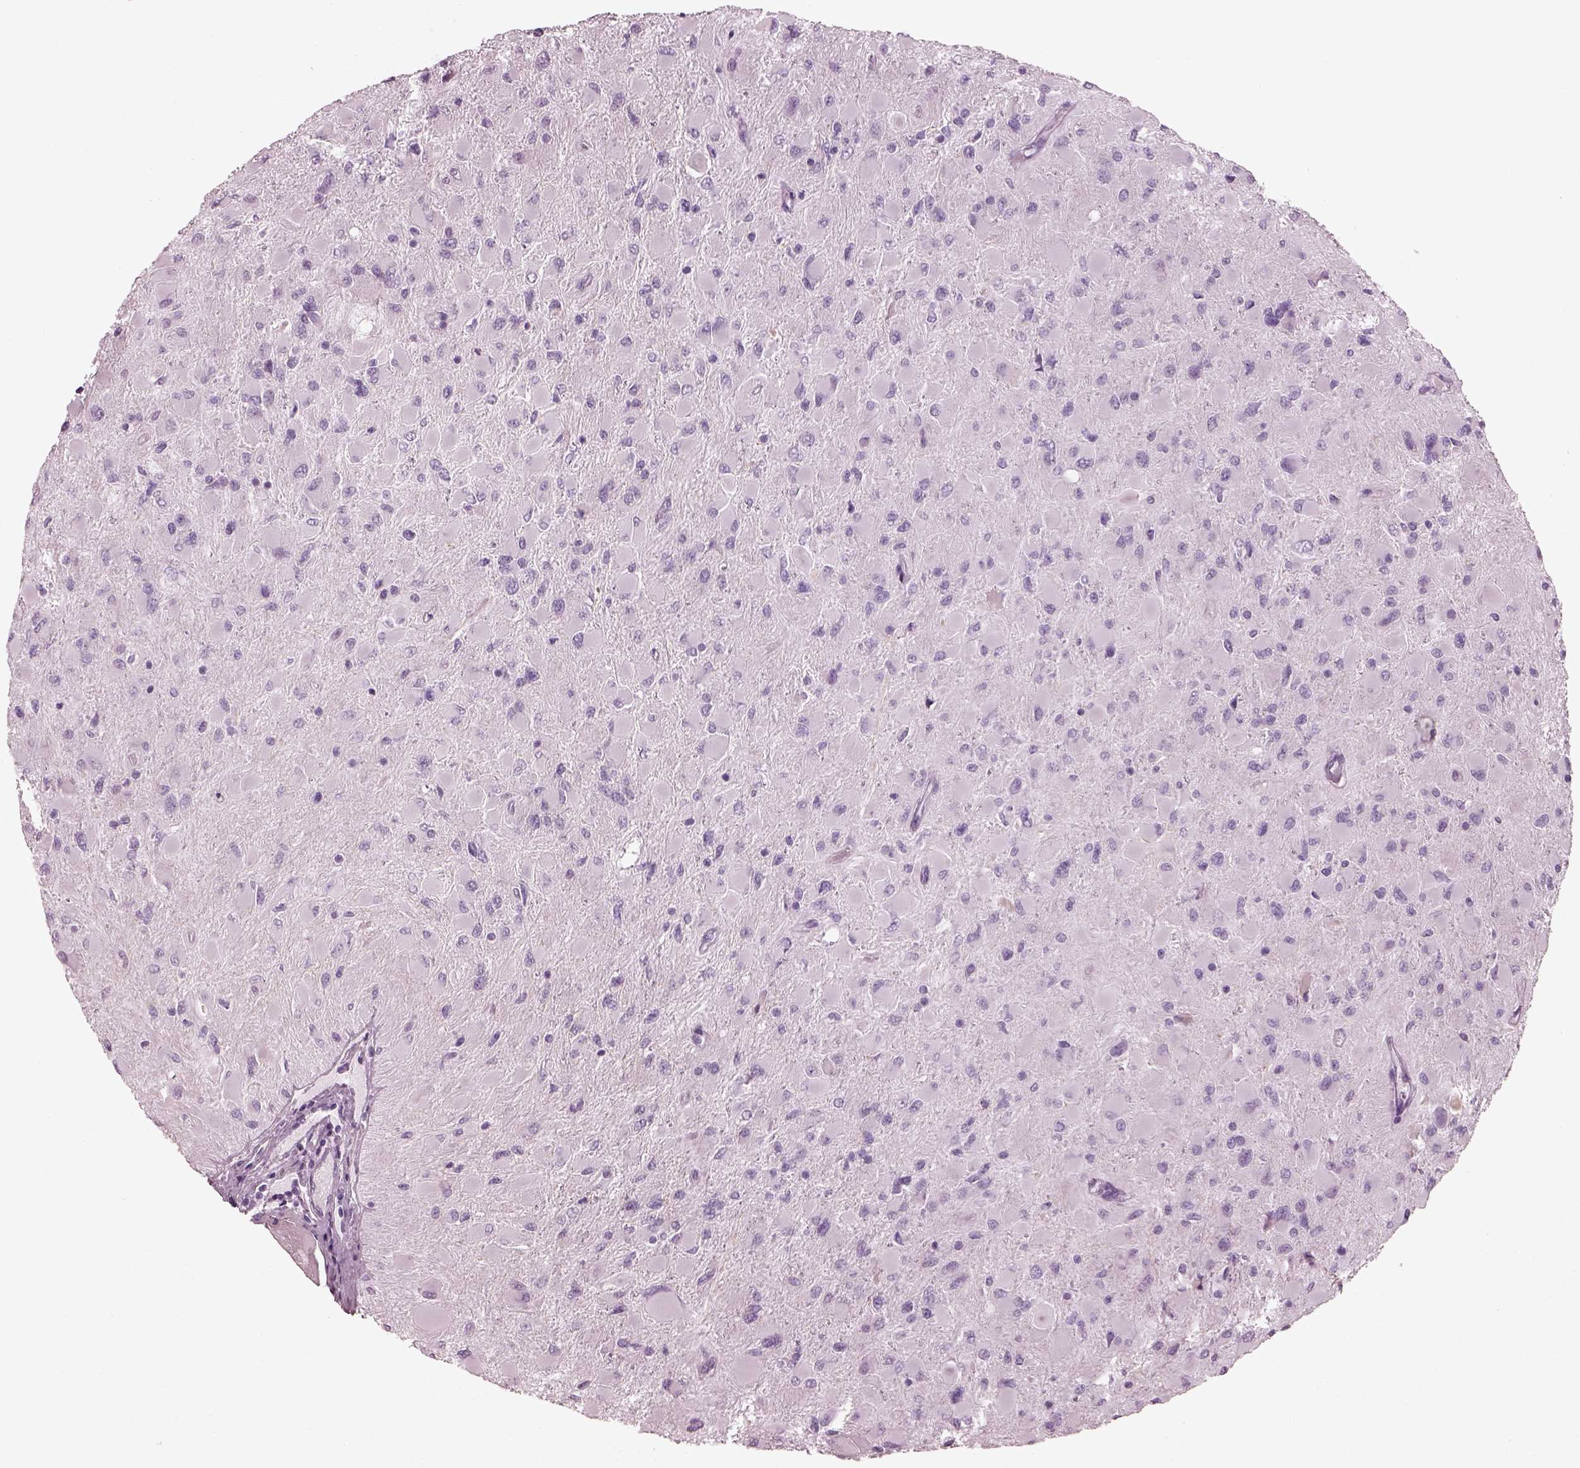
{"staining": {"intensity": "negative", "quantity": "none", "location": "none"}, "tissue": "glioma", "cell_type": "Tumor cells", "image_type": "cancer", "snomed": [{"axis": "morphology", "description": "Glioma, malignant, High grade"}, {"axis": "topography", "description": "Cerebral cortex"}], "caption": "Human glioma stained for a protein using immunohistochemistry reveals no expression in tumor cells.", "gene": "PDC", "patient": {"sex": "female", "age": 36}}